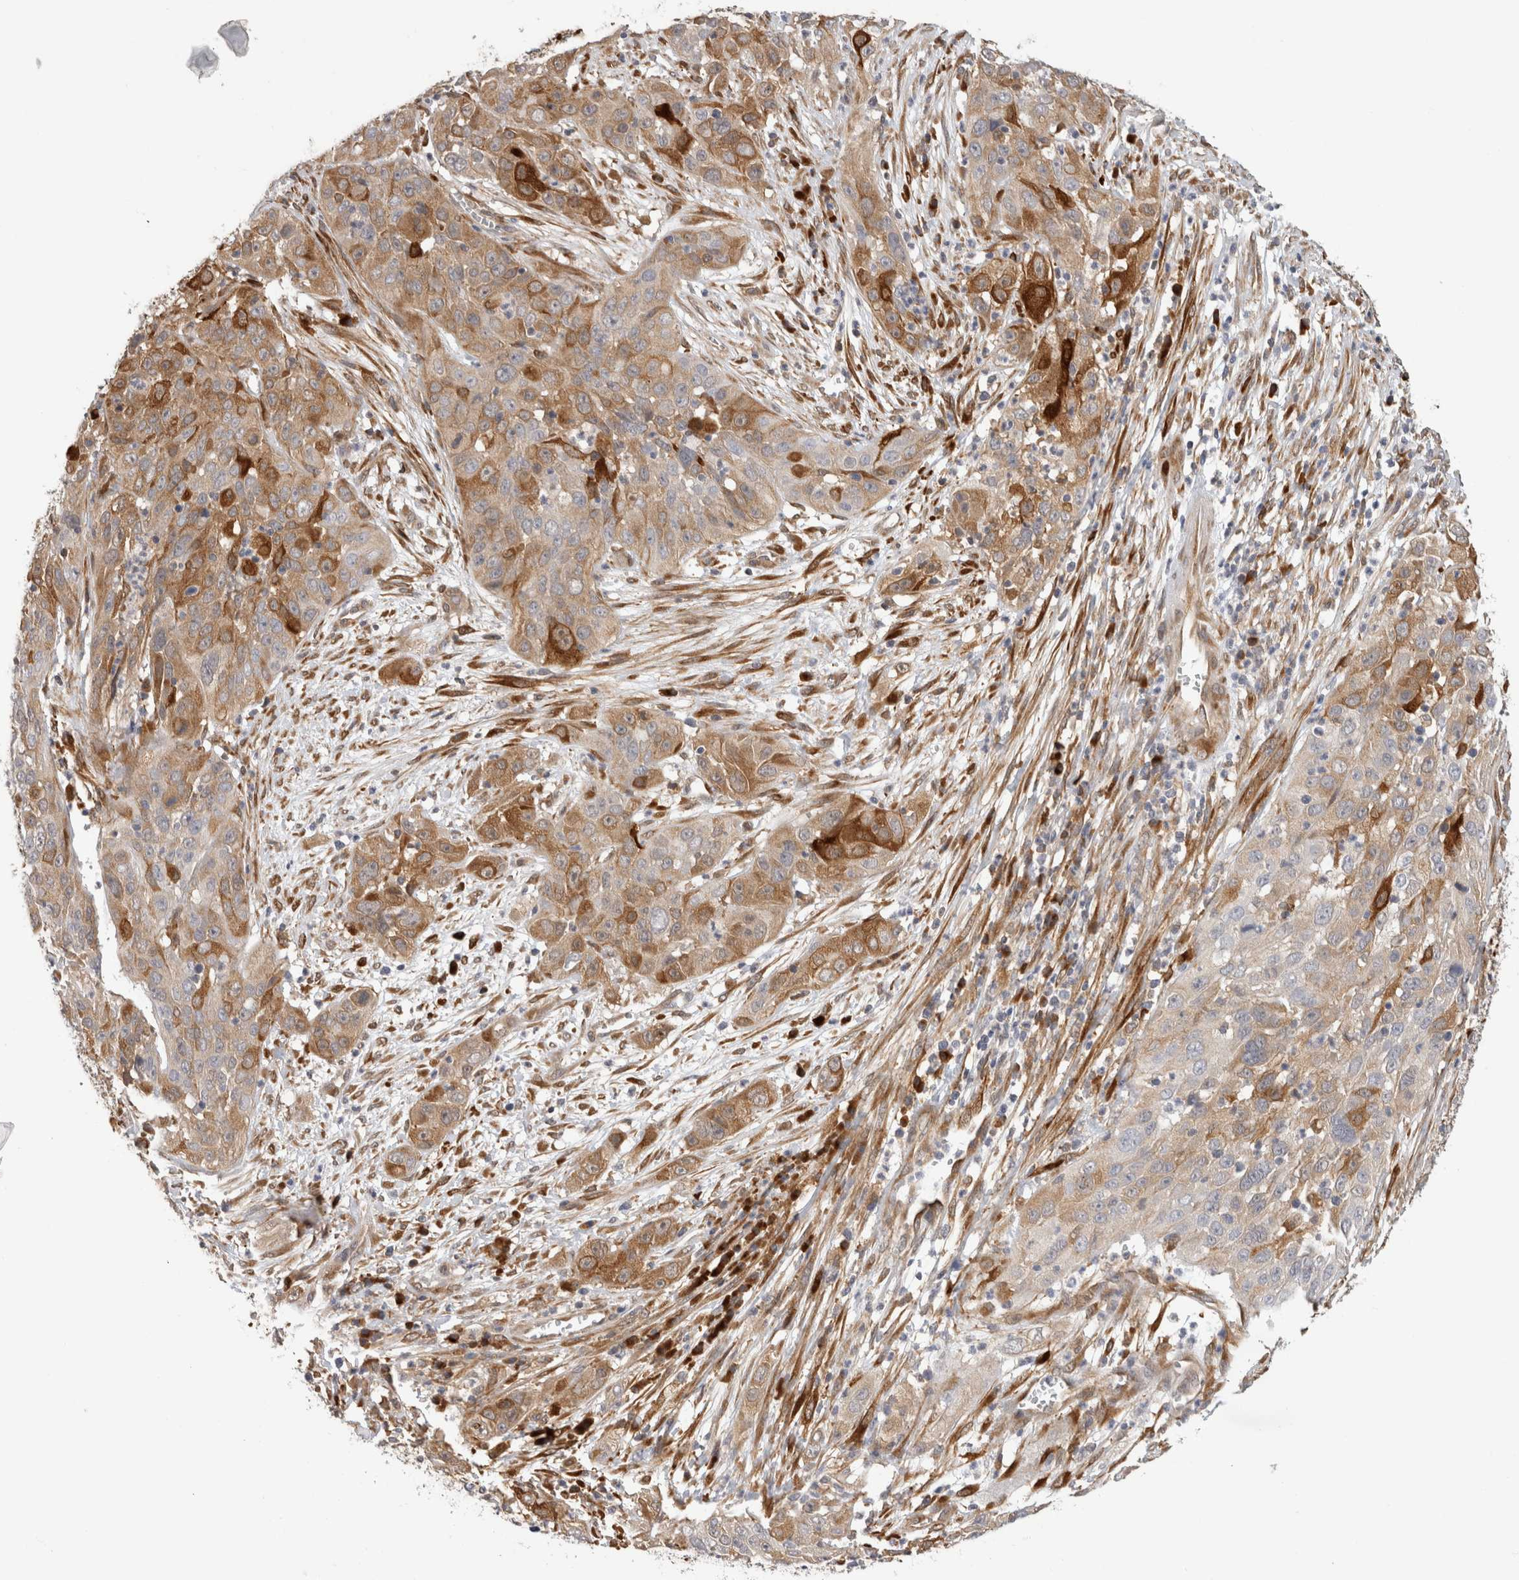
{"staining": {"intensity": "moderate", "quantity": ">75%", "location": "cytoplasmic/membranous"}, "tissue": "cervical cancer", "cell_type": "Tumor cells", "image_type": "cancer", "snomed": [{"axis": "morphology", "description": "Squamous cell carcinoma, NOS"}, {"axis": "topography", "description": "Cervix"}], "caption": "Protein staining by IHC displays moderate cytoplasmic/membranous expression in approximately >75% of tumor cells in cervical squamous cell carcinoma.", "gene": "APOL2", "patient": {"sex": "female", "age": 32}}